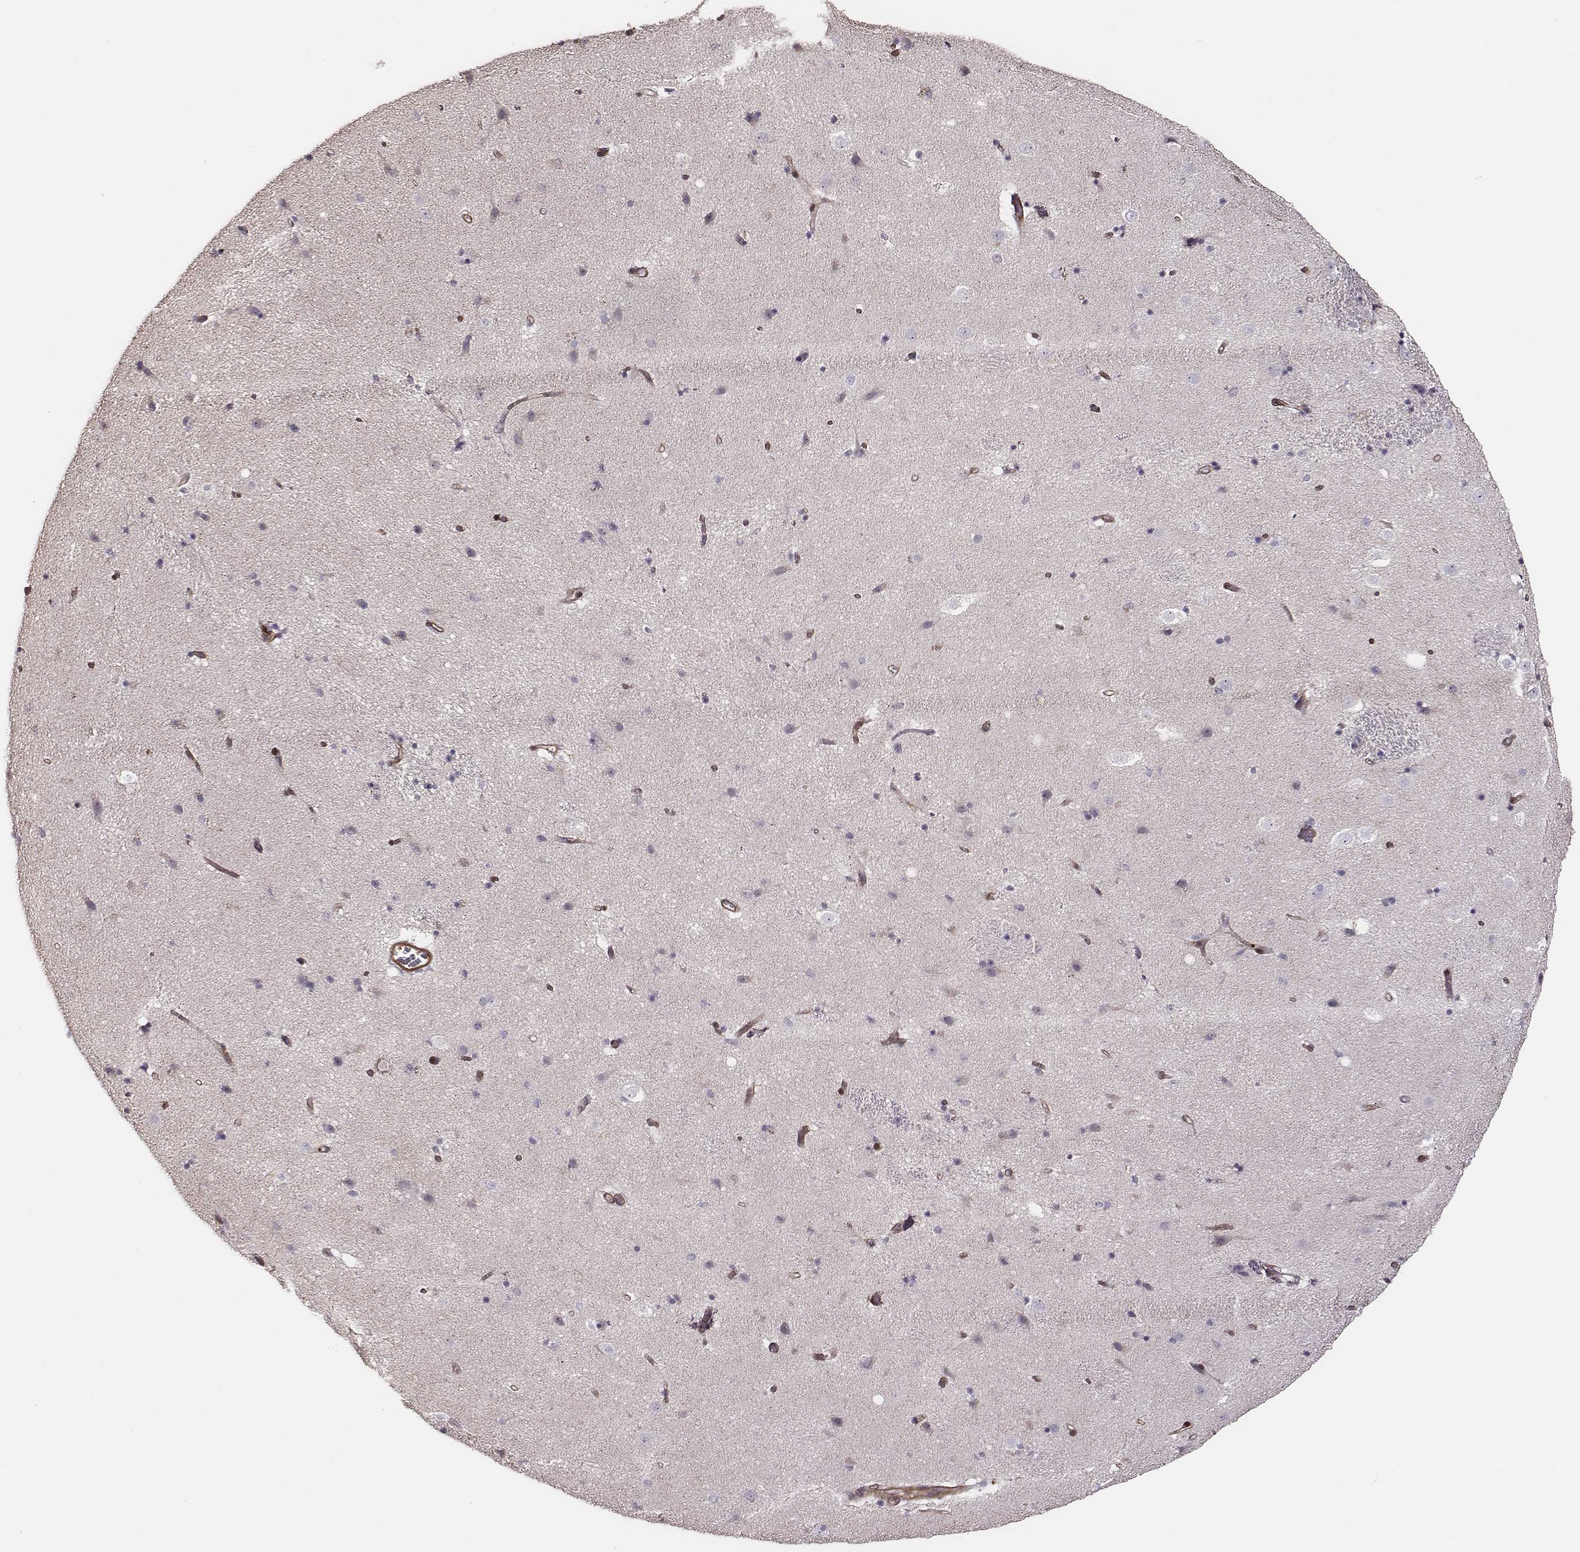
{"staining": {"intensity": "negative", "quantity": "none", "location": "none"}, "tissue": "caudate", "cell_type": "Glial cells", "image_type": "normal", "snomed": [{"axis": "morphology", "description": "Normal tissue, NOS"}, {"axis": "topography", "description": "Lateral ventricle wall"}], "caption": "There is no significant positivity in glial cells of caudate. Nuclei are stained in blue.", "gene": "ZYX", "patient": {"sex": "female", "age": 71}}